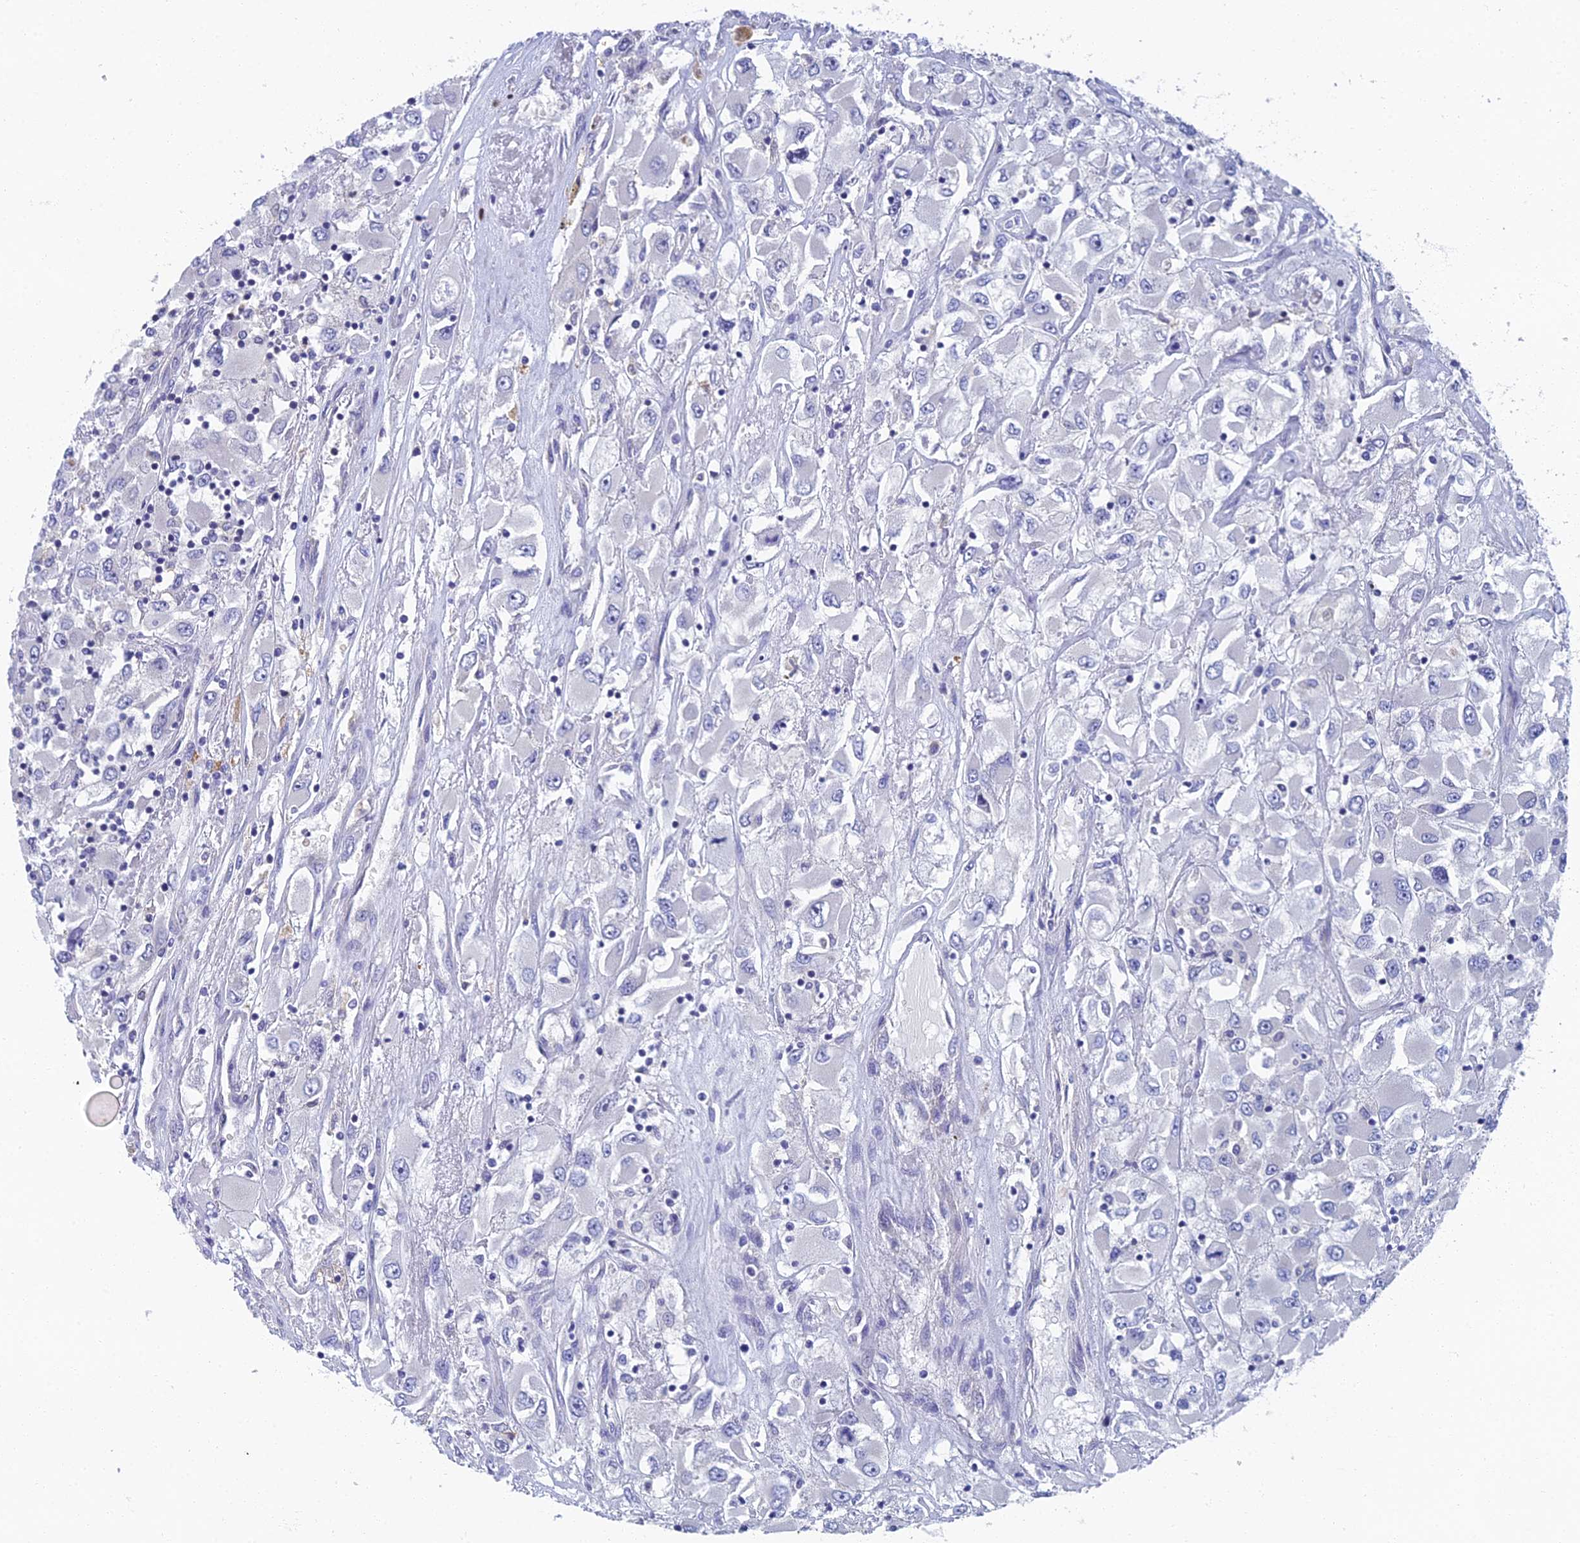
{"staining": {"intensity": "negative", "quantity": "none", "location": "none"}, "tissue": "renal cancer", "cell_type": "Tumor cells", "image_type": "cancer", "snomed": [{"axis": "morphology", "description": "Adenocarcinoma, NOS"}, {"axis": "topography", "description": "Kidney"}], "caption": "Renal cancer was stained to show a protein in brown. There is no significant staining in tumor cells. Nuclei are stained in blue.", "gene": "SPIN4", "patient": {"sex": "female", "age": 52}}